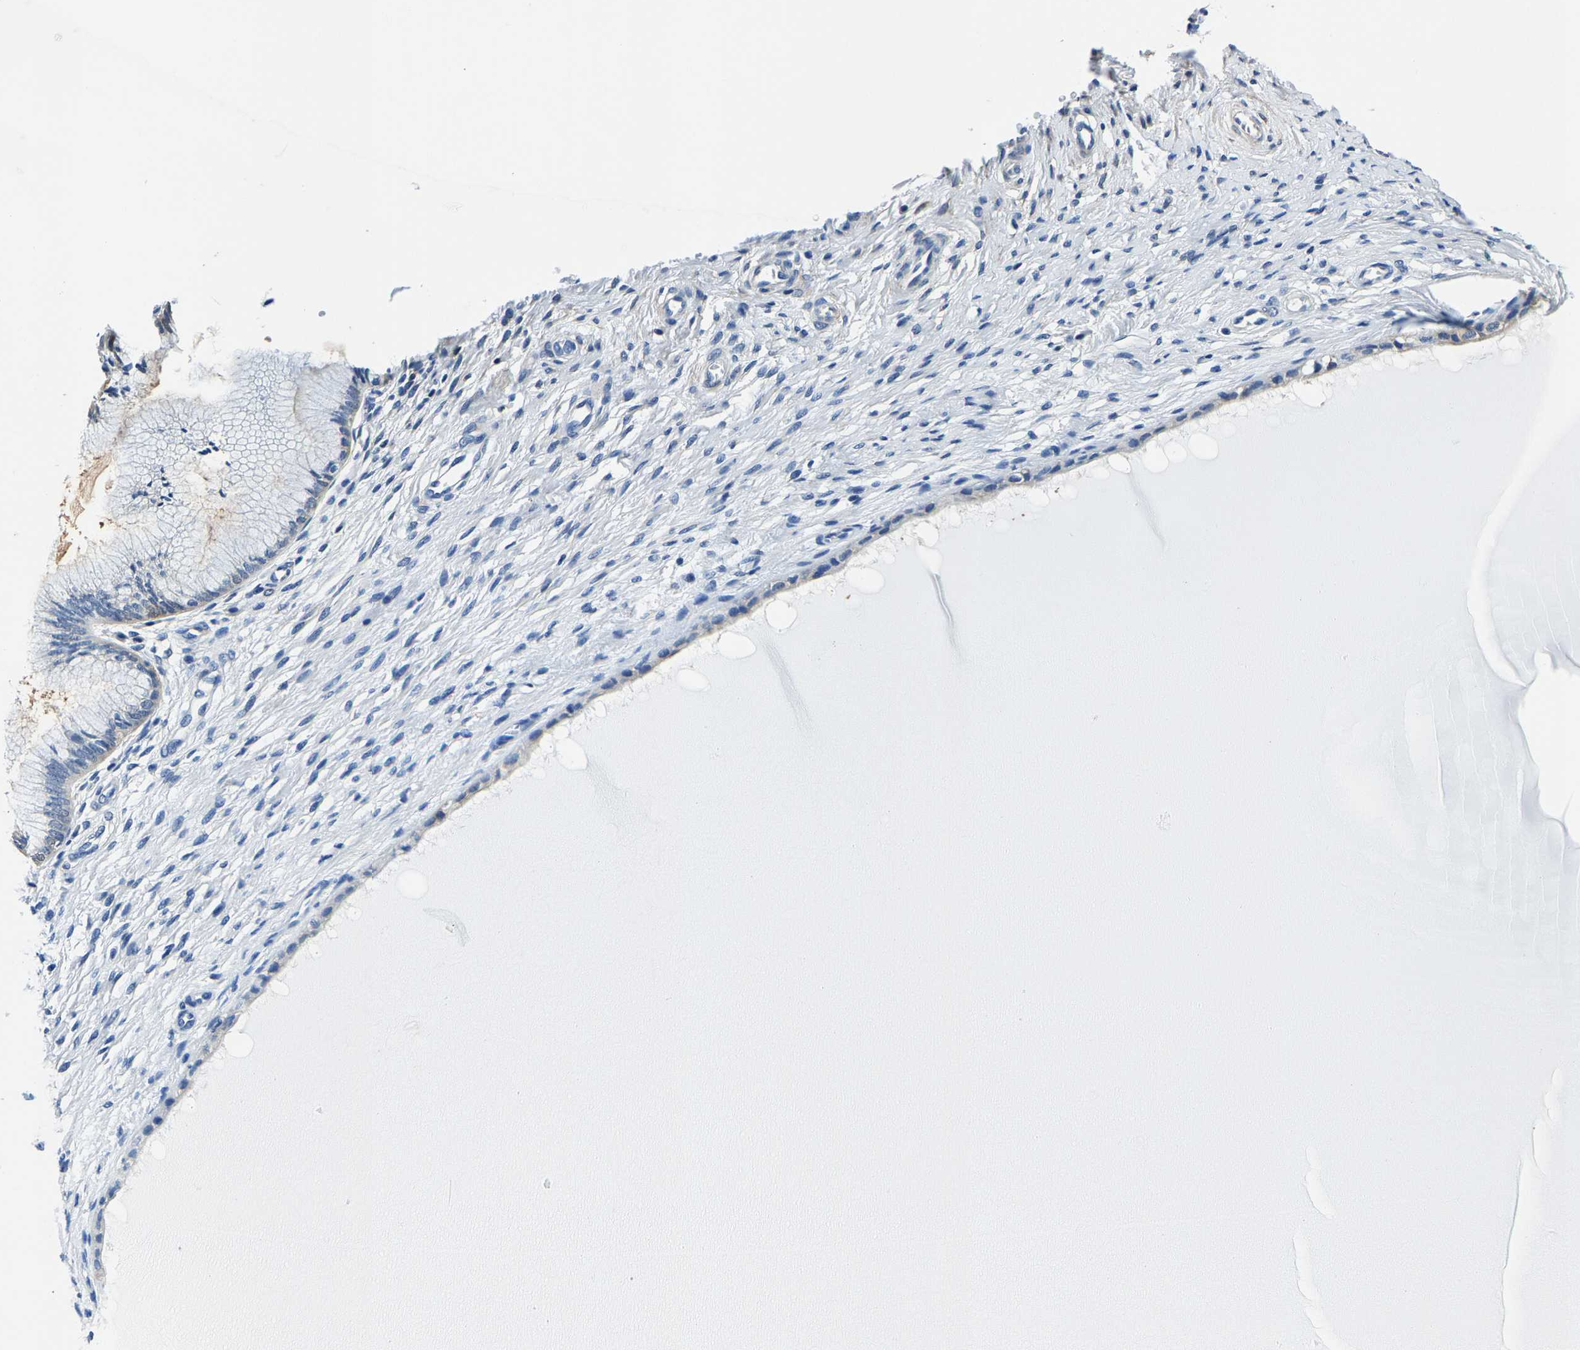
{"staining": {"intensity": "negative", "quantity": "none", "location": "none"}, "tissue": "cervix", "cell_type": "Glandular cells", "image_type": "normal", "snomed": [{"axis": "morphology", "description": "Normal tissue, NOS"}, {"axis": "topography", "description": "Cervix"}], "caption": "Immunohistochemistry (IHC) histopathology image of benign cervix stained for a protein (brown), which reveals no expression in glandular cells.", "gene": "ALDOB", "patient": {"sex": "female", "age": 55}}